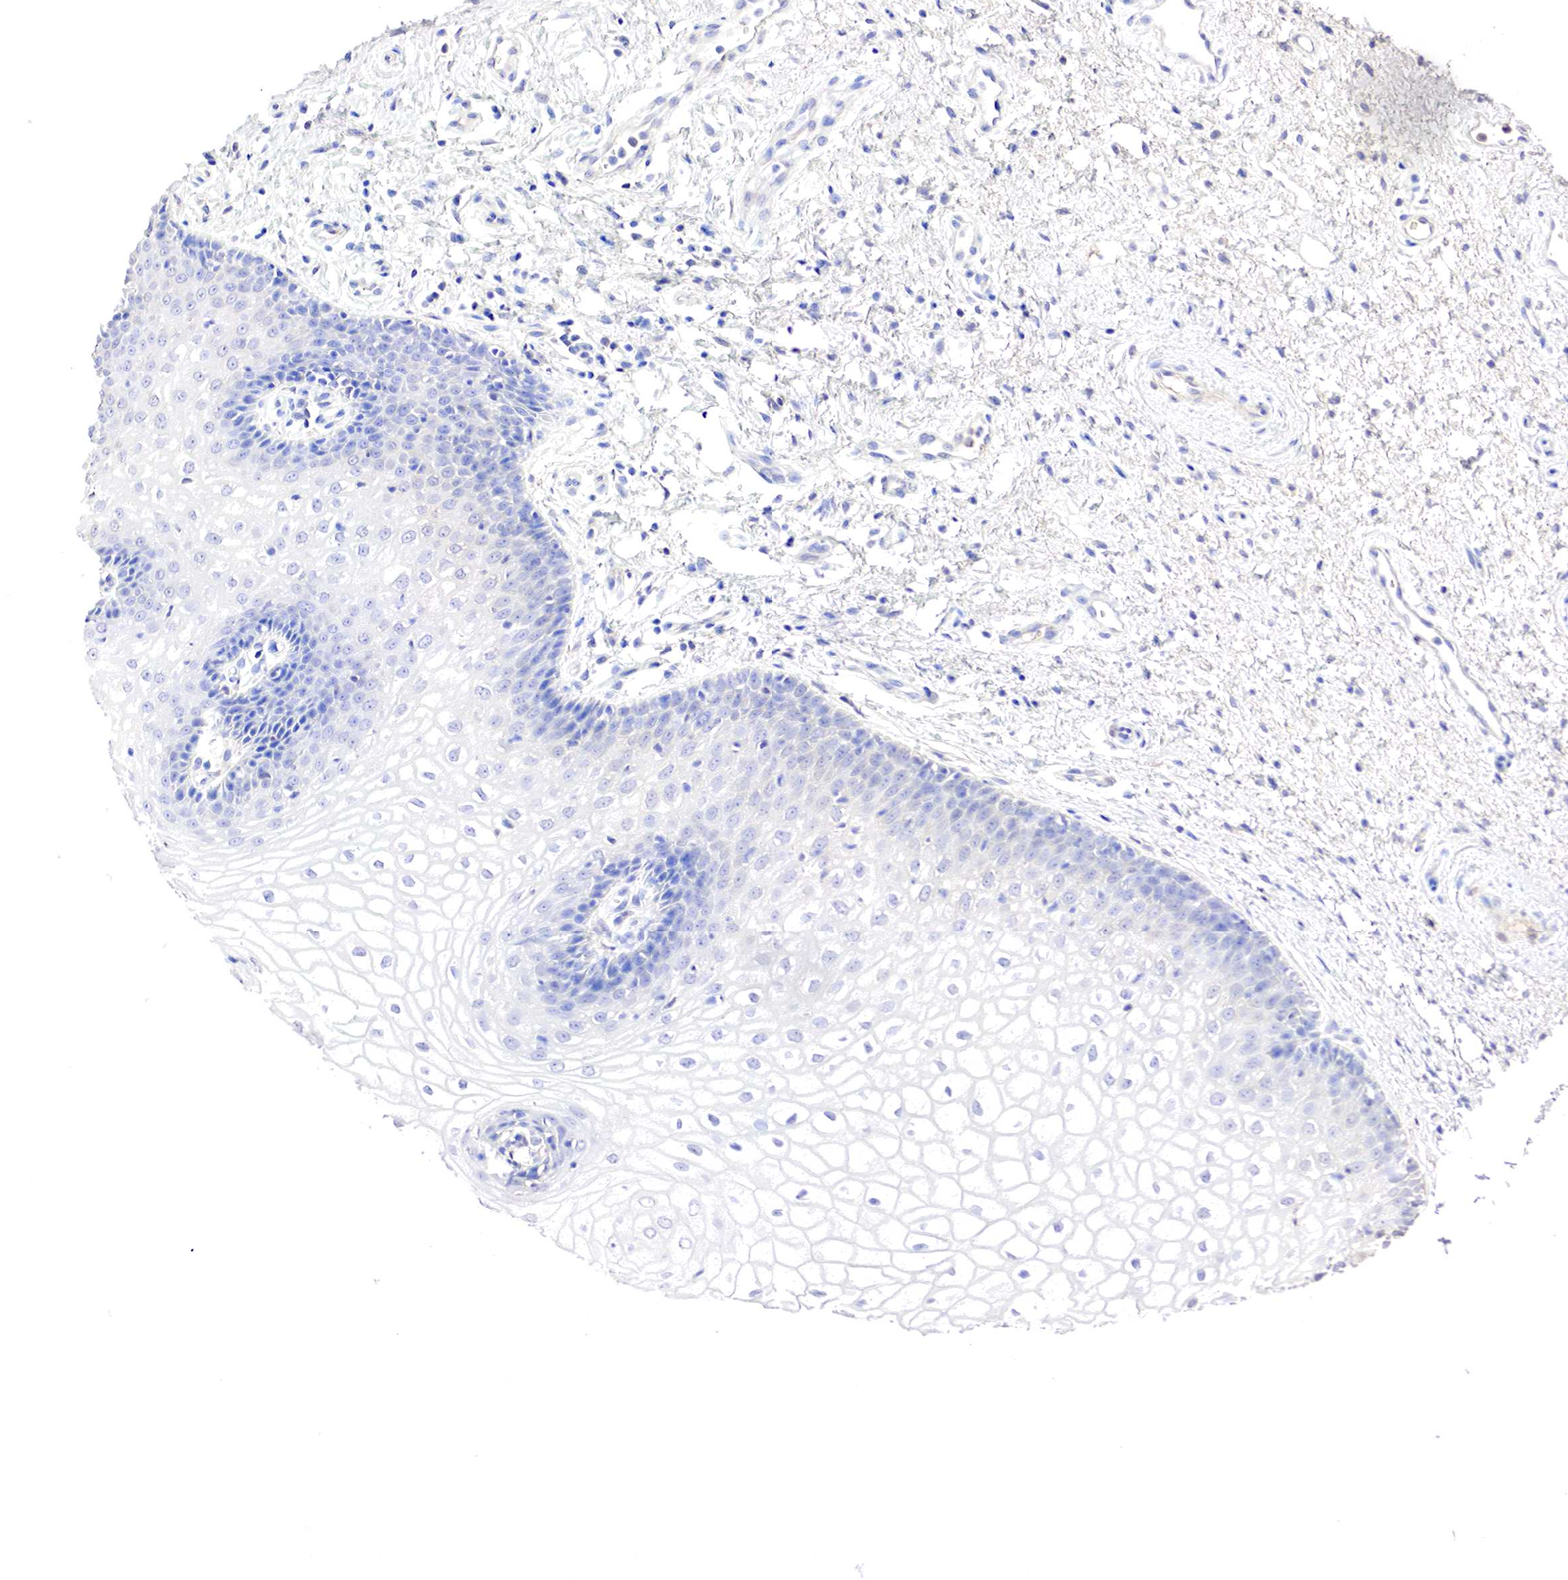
{"staining": {"intensity": "negative", "quantity": "none", "location": "none"}, "tissue": "vagina", "cell_type": "Squamous epithelial cells", "image_type": "normal", "snomed": [{"axis": "morphology", "description": "Normal tissue, NOS"}, {"axis": "topography", "description": "Vagina"}], "caption": "A histopathology image of human vagina is negative for staining in squamous epithelial cells. (Brightfield microscopy of DAB IHC at high magnification).", "gene": "GATA1", "patient": {"sex": "female", "age": 34}}